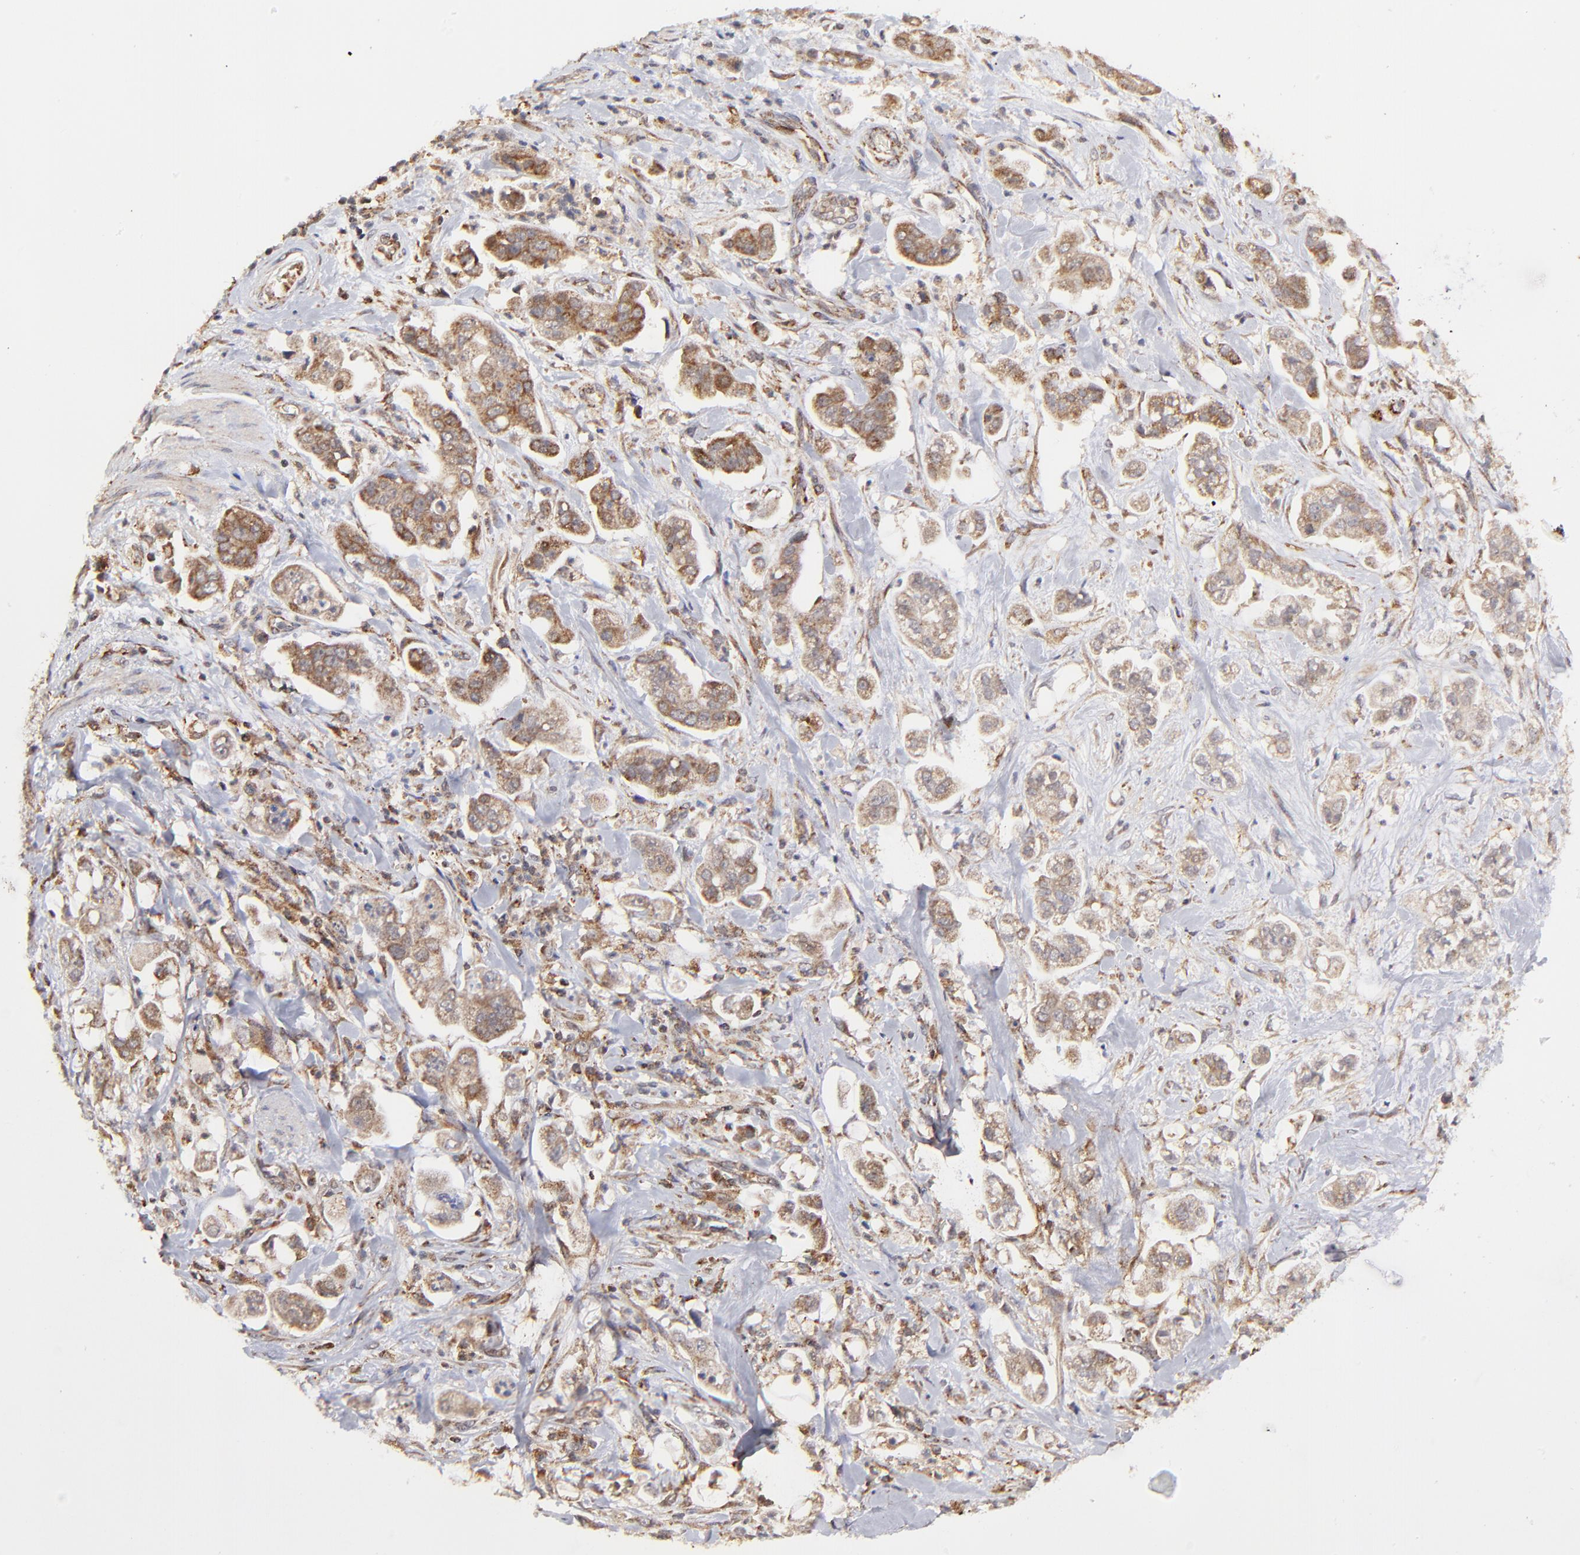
{"staining": {"intensity": "moderate", "quantity": ">75%", "location": "cytoplasmic/membranous"}, "tissue": "stomach cancer", "cell_type": "Tumor cells", "image_type": "cancer", "snomed": [{"axis": "morphology", "description": "Adenocarcinoma, NOS"}, {"axis": "topography", "description": "Stomach"}], "caption": "A medium amount of moderate cytoplasmic/membranous staining is identified in about >75% of tumor cells in adenocarcinoma (stomach) tissue. (DAB = brown stain, brightfield microscopy at high magnification).", "gene": "MAP2K7", "patient": {"sex": "male", "age": 62}}